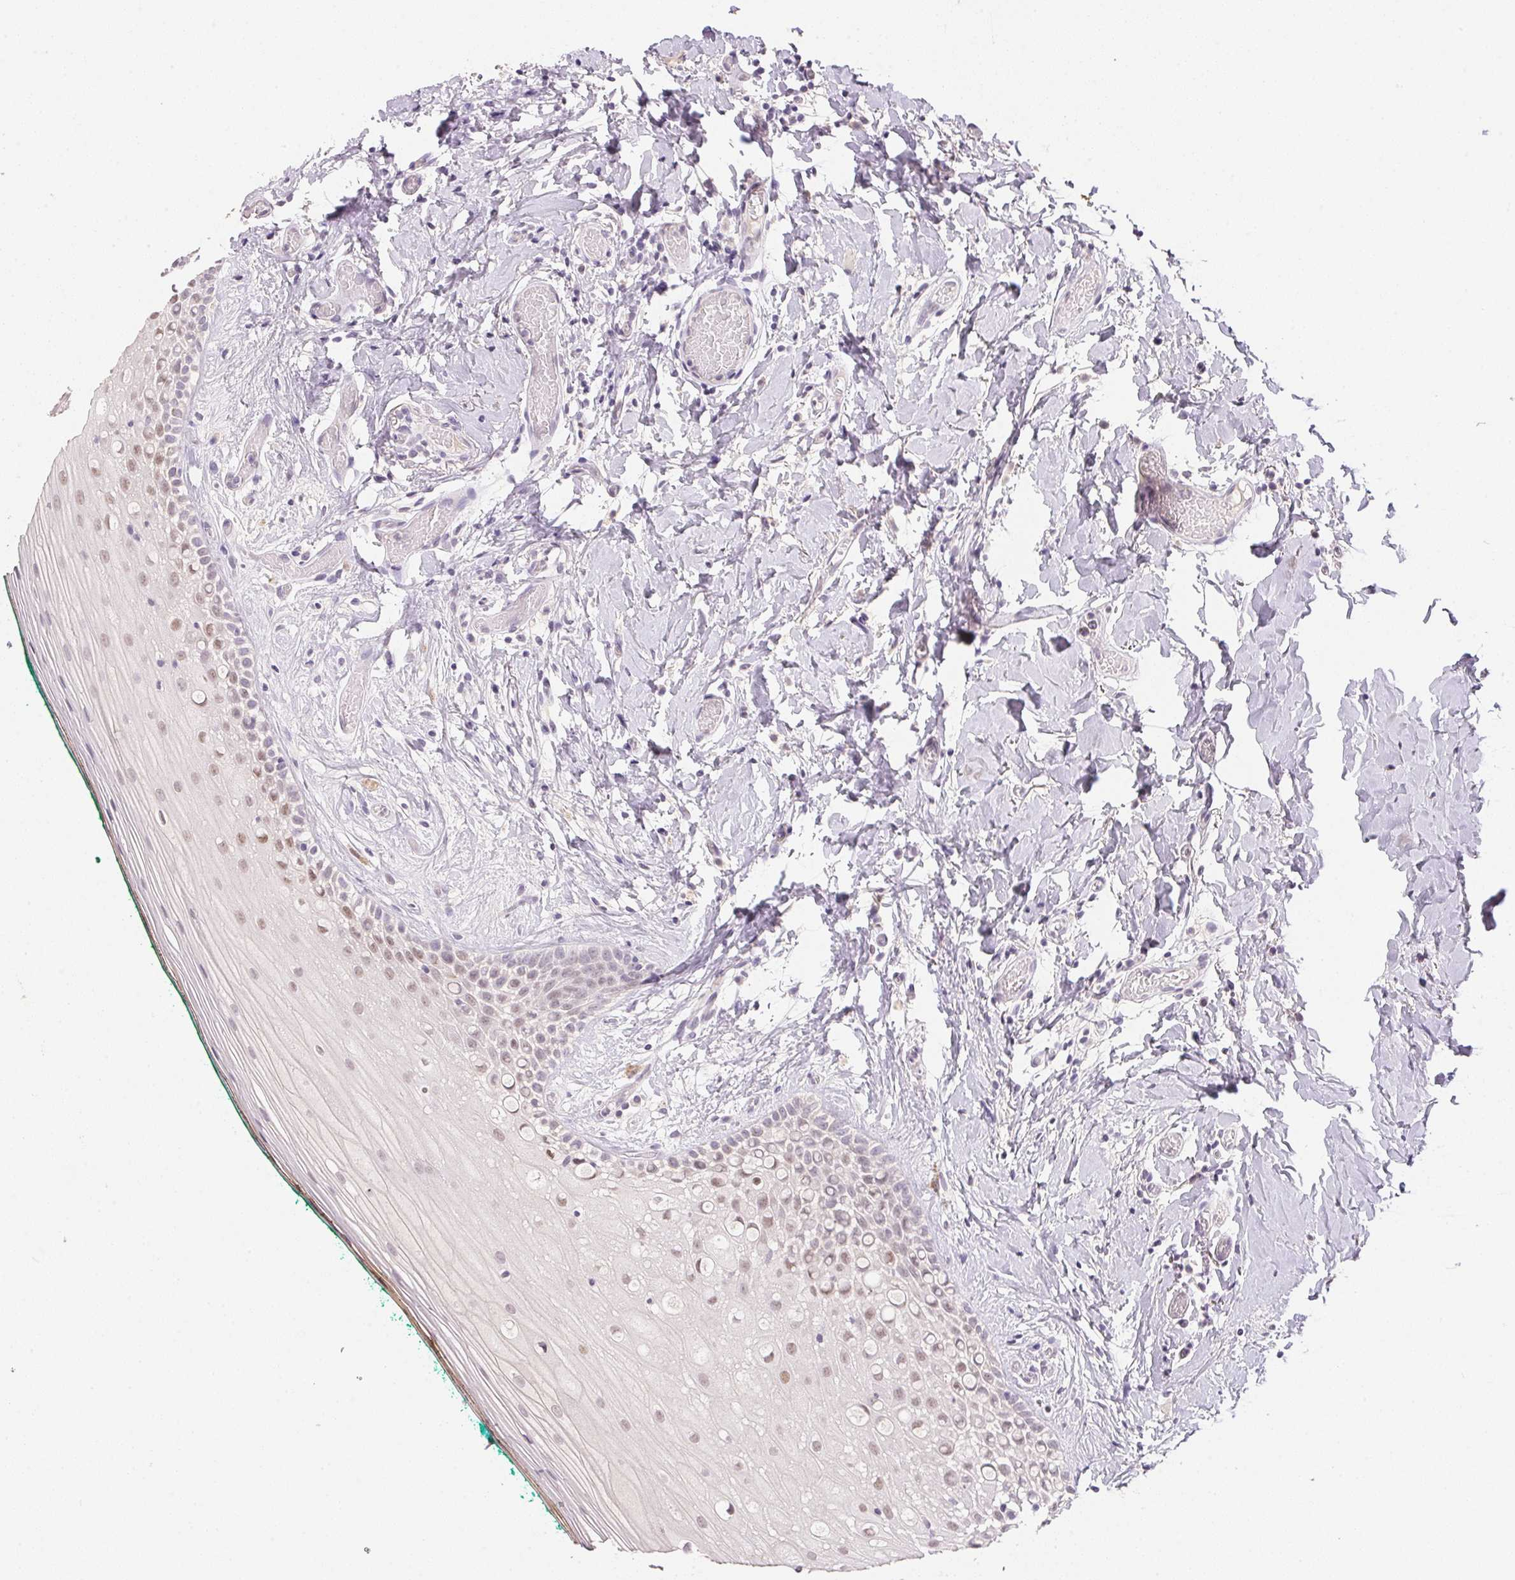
{"staining": {"intensity": "moderate", "quantity": "25%-75%", "location": "nuclear"}, "tissue": "oral mucosa", "cell_type": "Squamous epithelial cells", "image_type": "normal", "snomed": [{"axis": "morphology", "description": "Normal tissue, NOS"}, {"axis": "topography", "description": "Oral tissue"}], "caption": "Moderate nuclear protein expression is appreciated in approximately 25%-75% of squamous epithelial cells in oral mucosa.", "gene": "POLR3G", "patient": {"sex": "female", "age": 83}}